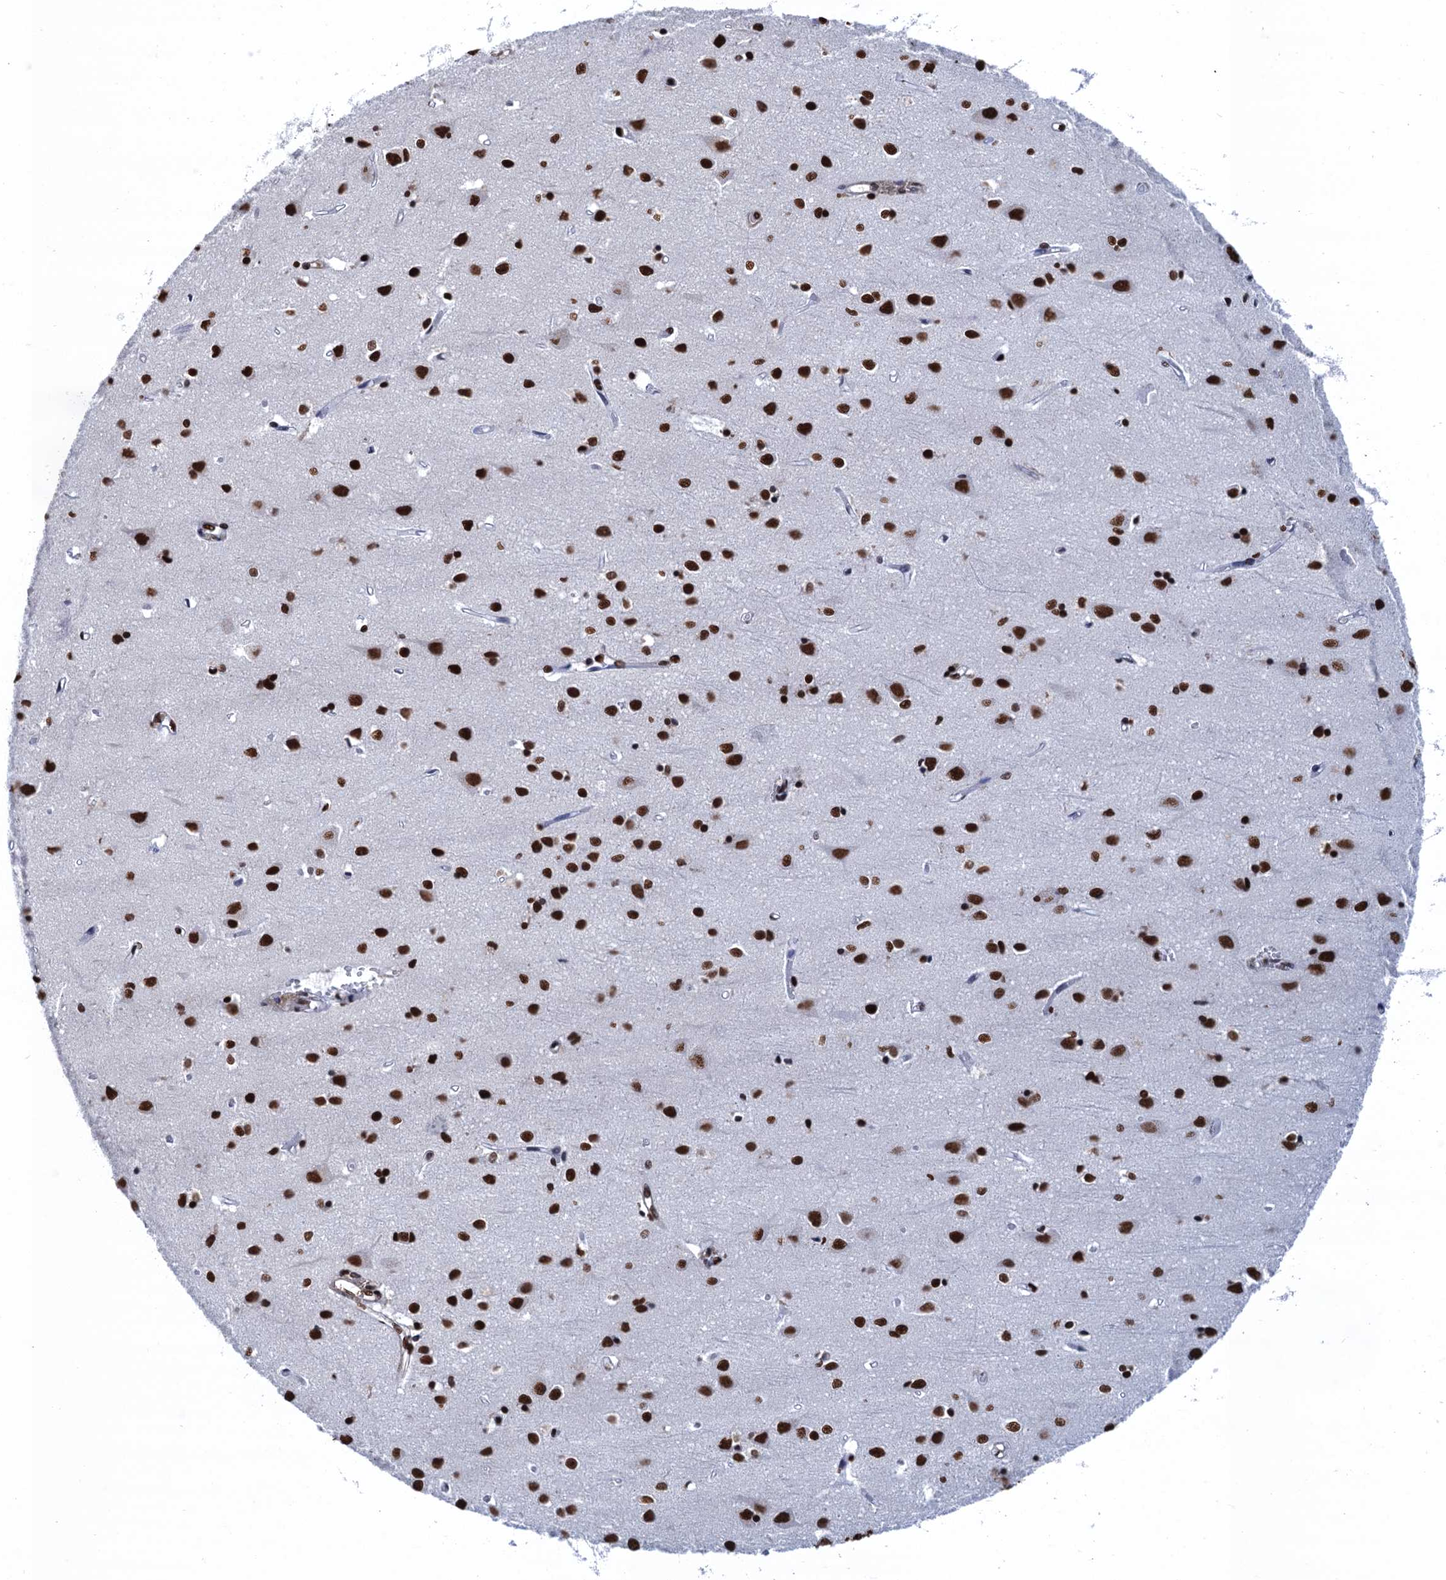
{"staining": {"intensity": "strong", "quantity": ">75%", "location": "nuclear"}, "tissue": "cerebral cortex", "cell_type": "Endothelial cells", "image_type": "normal", "snomed": [{"axis": "morphology", "description": "Normal tissue, NOS"}, {"axis": "topography", "description": "Cerebral cortex"}], "caption": "Cerebral cortex stained for a protein reveals strong nuclear positivity in endothelial cells. (DAB (3,3'-diaminobenzidine) IHC, brown staining for protein, blue staining for nuclei).", "gene": "UBA2", "patient": {"sex": "female", "age": 64}}